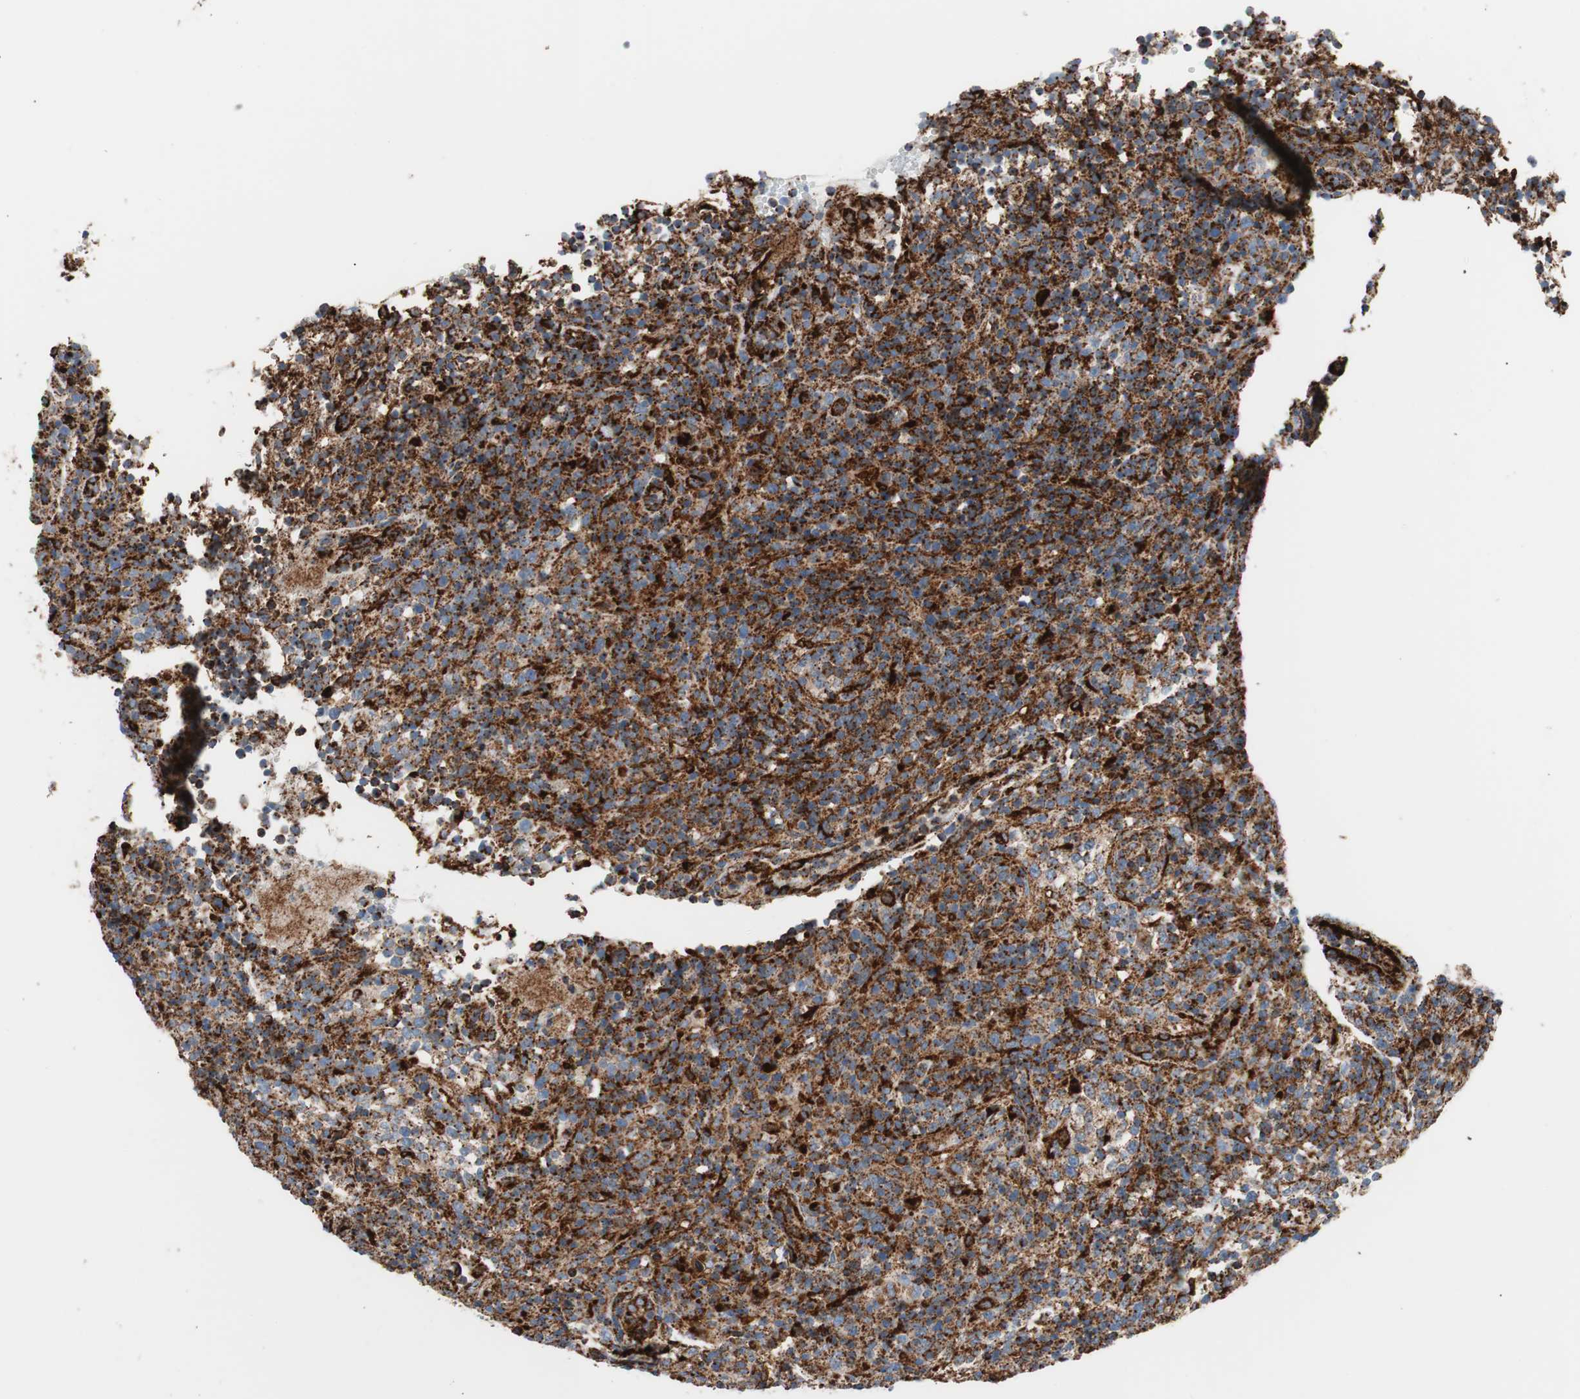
{"staining": {"intensity": "strong", "quantity": ">75%", "location": "cytoplasmic/membranous"}, "tissue": "lymphoma", "cell_type": "Tumor cells", "image_type": "cancer", "snomed": [{"axis": "morphology", "description": "Malignant lymphoma, non-Hodgkin's type, High grade"}, {"axis": "topography", "description": "Lymph node"}], "caption": "This photomicrograph exhibits lymphoma stained with immunohistochemistry to label a protein in brown. The cytoplasmic/membranous of tumor cells show strong positivity for the protein. Nuclei are counter-stained blue.", "gene": "LAMP1", "patient": {"sex": "female", "age": 76}}